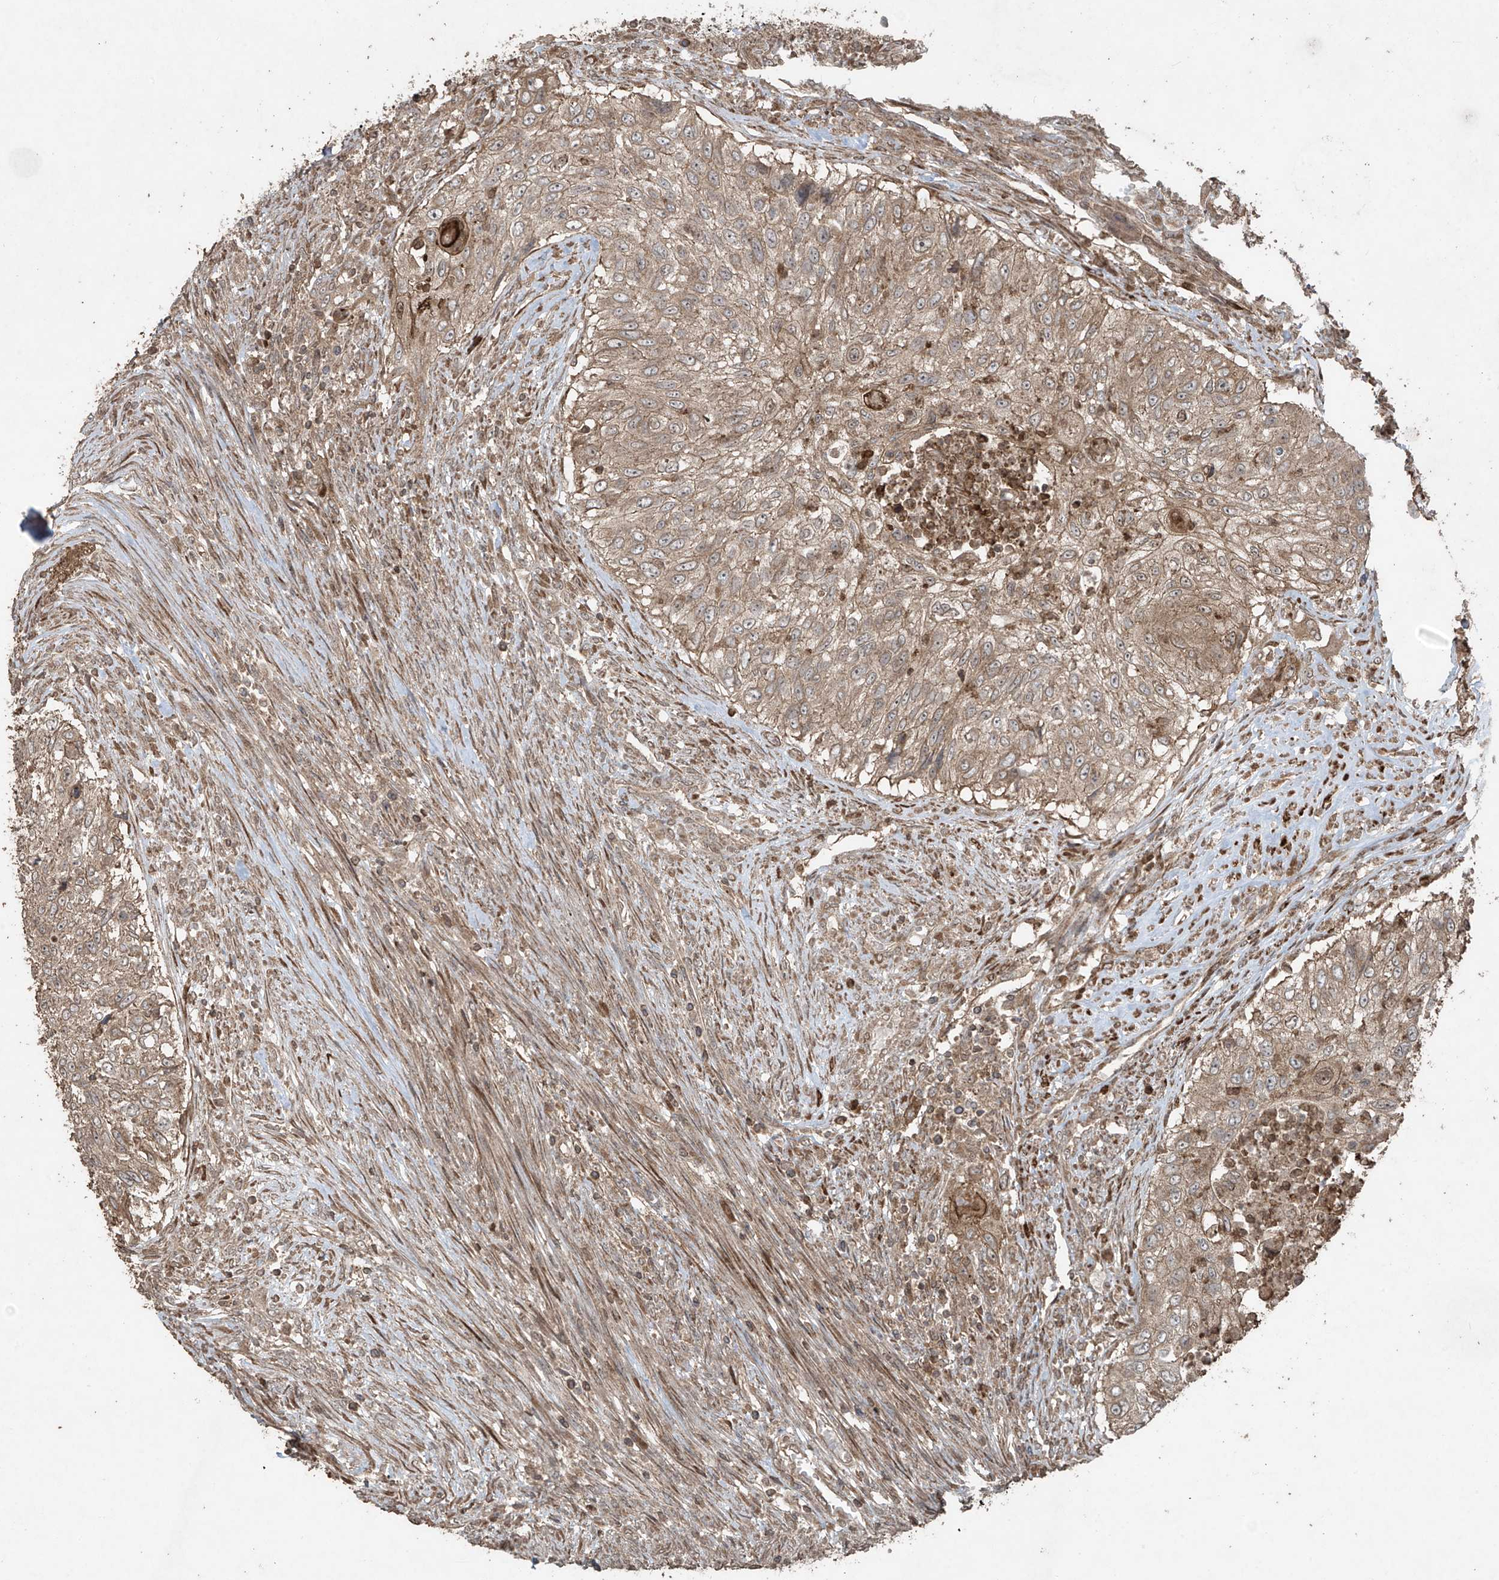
{"staining": {"intensity": "moderate", "quantity": ">75%", "location": "cytoplasmic/membranous"}, "tissue": "urothelial cancer", "cell_type": "Tumor cells", "image_type": "cancer", "snomed": [{"axis": "morphology", "description": "Urothelial carcinoma, High grade"}, {"axis": "topography", "description": "Urinary bladder"}], "caption": "Urothelial cancer was stained to show a protein in brown. There is medium levels of moderate cytoplasmic/membranous staining in approximately >75% of tumor cells. The staining was performed using DAB (3,3'-diaminobenzidine), with brown indicating positive protein expression. Nuclei are stained blue with hematoxylin.", "gene": "PGPEP1", "patient": {"sex": "female", "age": 60}}